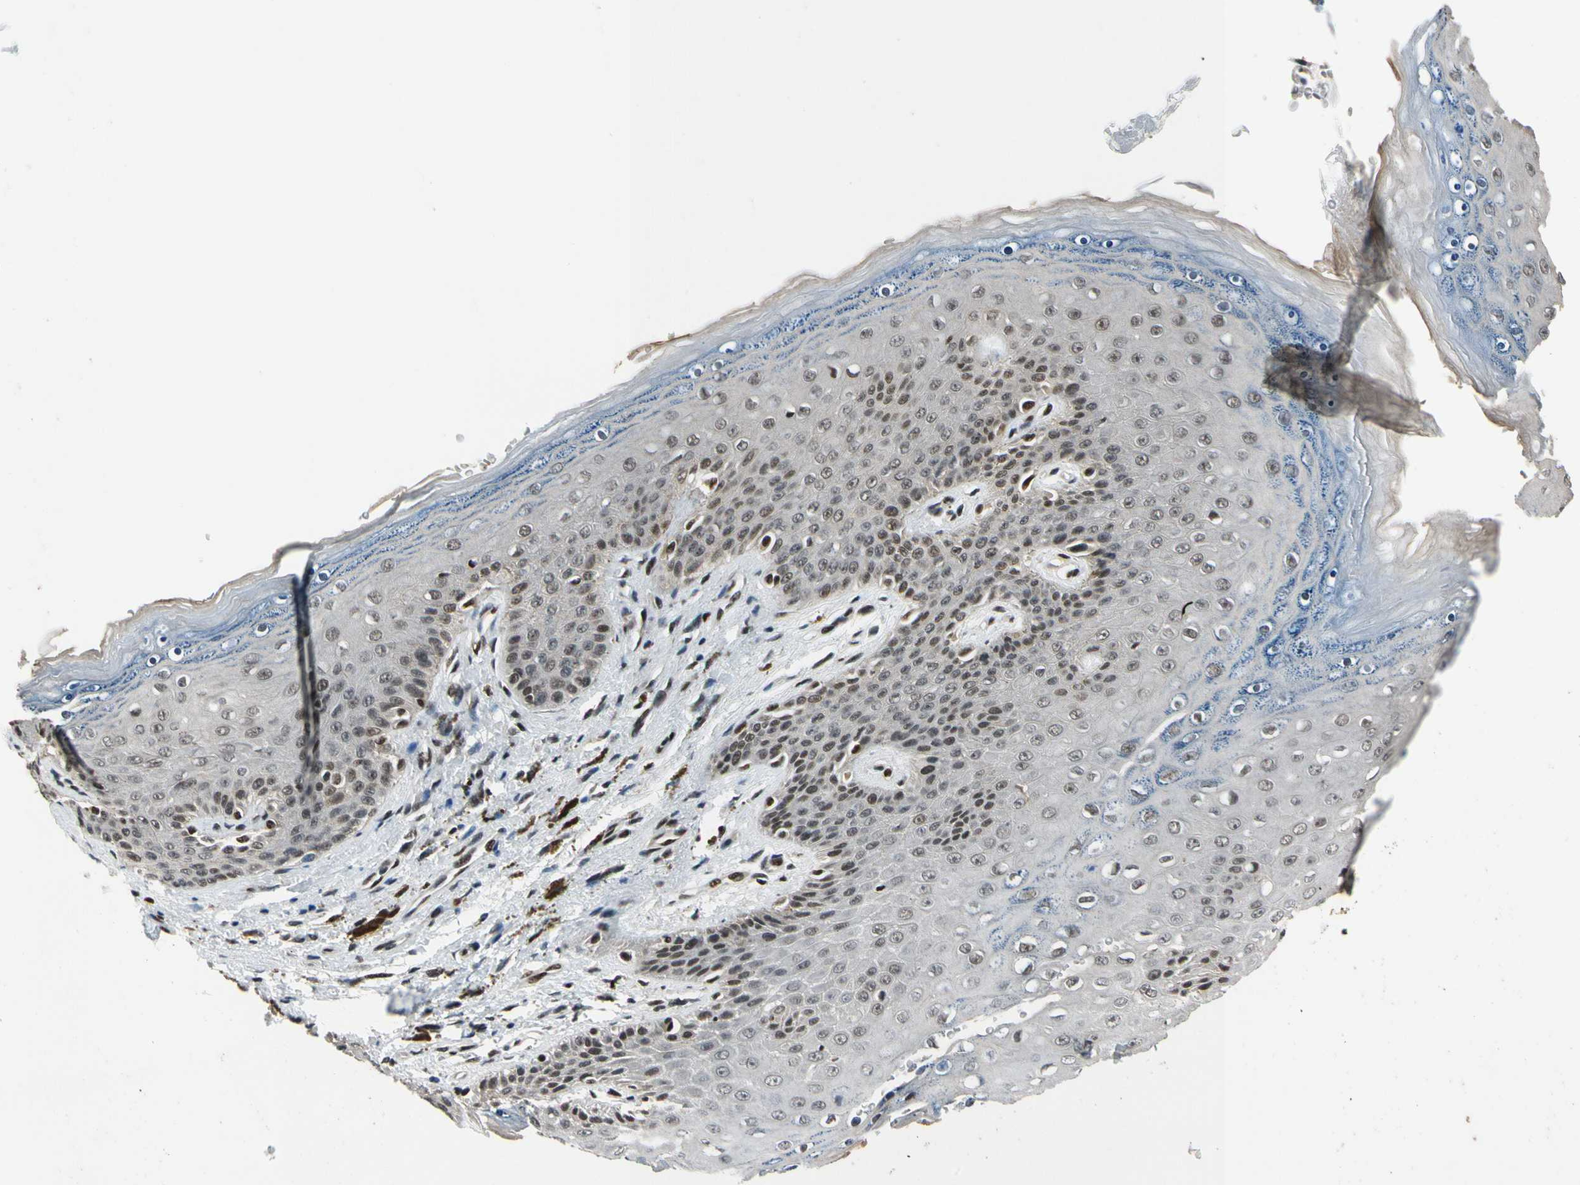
{"staining": {"intensity": "moderate", "quantity": "25%-75%", "location": "cytoplasmic/membranous,nuclear"}, "tissue": "skin", "cell_type": "Epidermal cells", "image_type": "normal", "snomed": [{"axis": "morphology", "description": "Normal tissue, NOS"}, {"axis": "topography", "description": "Anal"}], "caption": "Immunohistochemical staining of normal human skin displays 25%-75% levels of moderate cytoplasmic/membranous,nuclear protein staining in about 25%-75% of epidermal cells. The staining was performed using DAB (3,3'-diaminobenzidine) to visualize the protein expression in brown, while the nuclei were stained in blue with hematoxylin (Magnification: 20x).", "gene": "RECQL", "patient": {"sex": "female", "age": 46}}